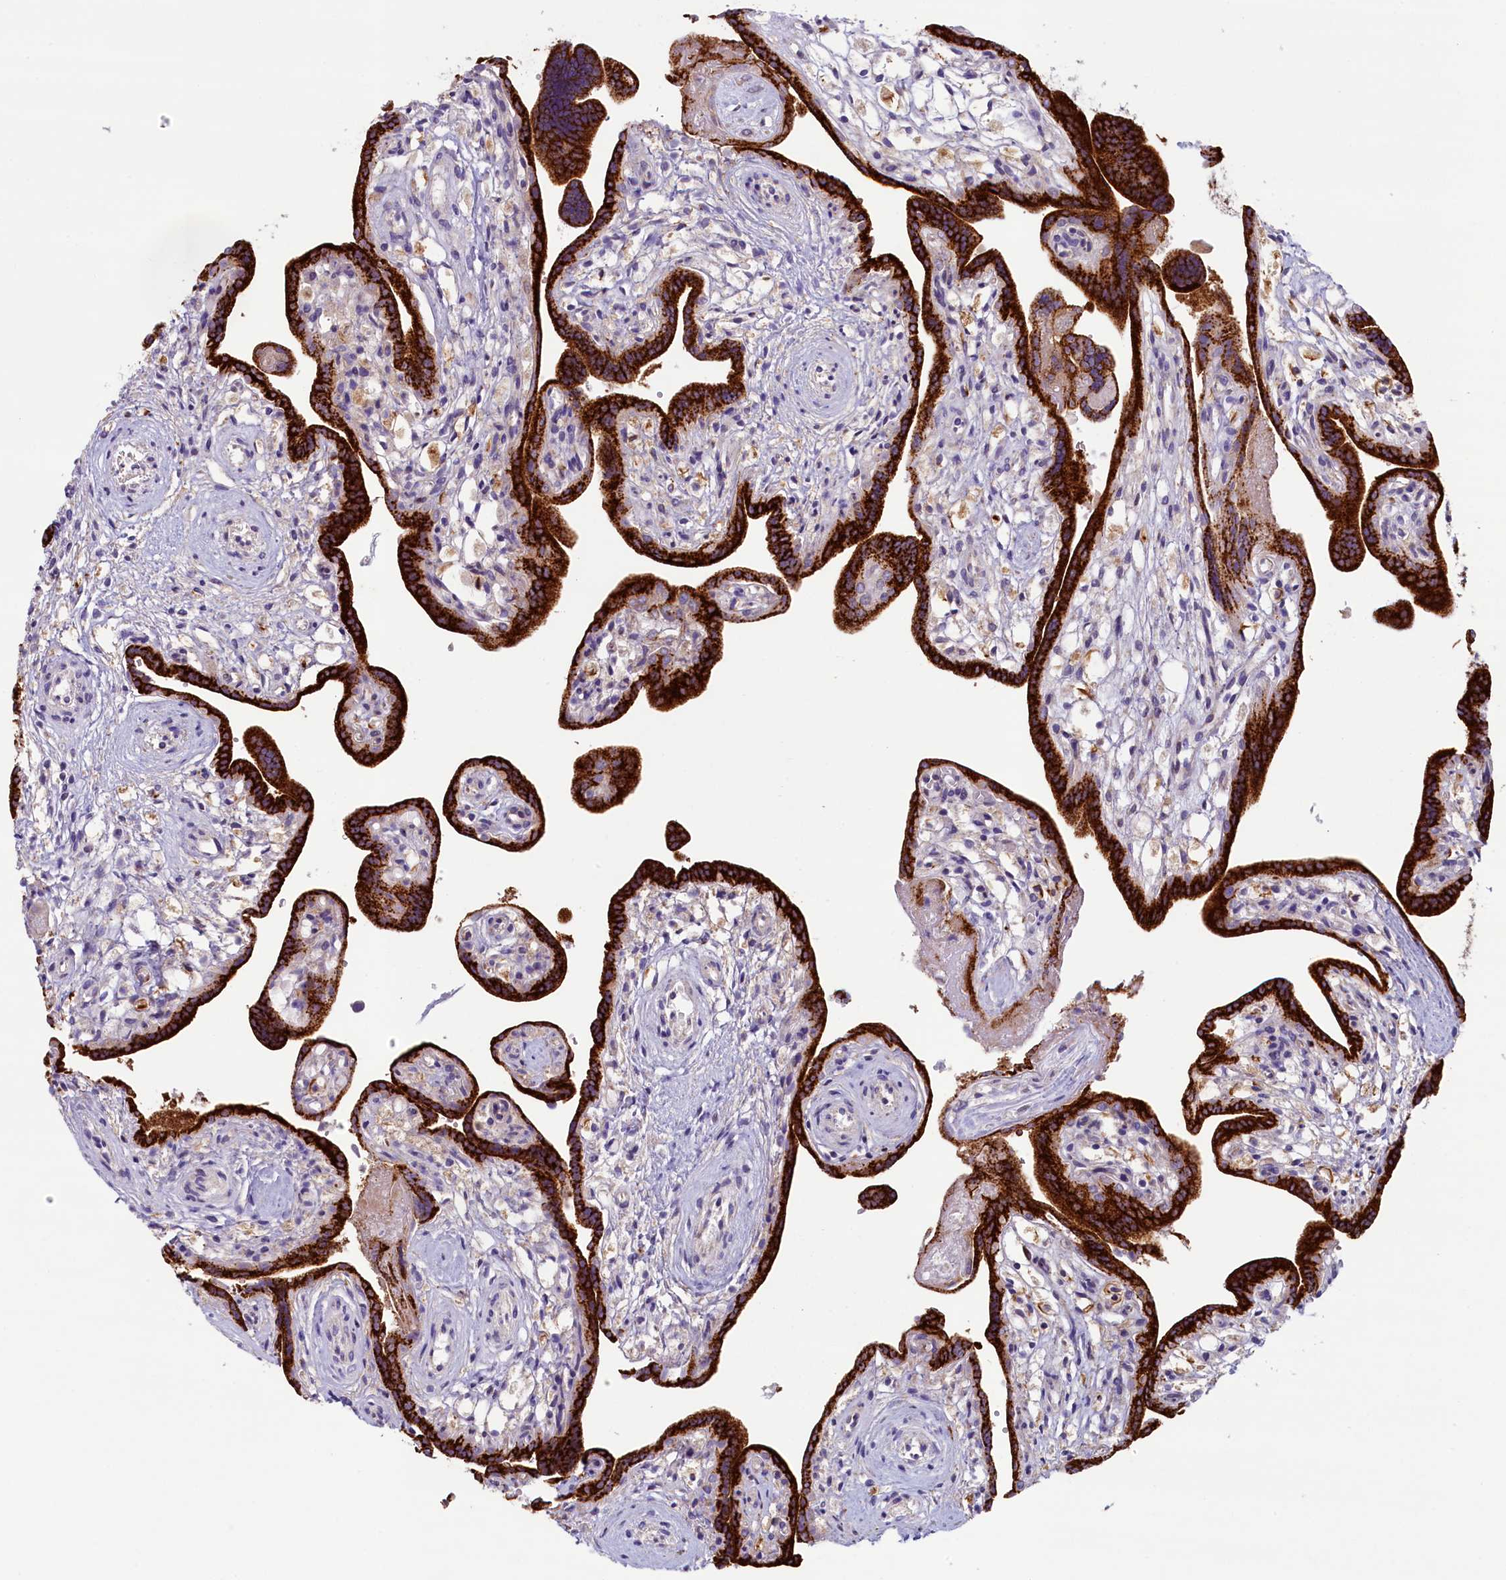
{"staining": {"intensity": "strong", "quantity": ">75%", "location": "cytoplasmic/membranous"}, "tissue": "placenta", "cell_type": "Trophoblastic cells", "image_type": "normal", "snomed": [{"axis": "morphology", "description": "Normal tissue, NOS"}, {"axis": "topography", "description": "Placenta"}], "caption": "Placenta stained for a protein shows strong cytoplasmic/membranous positivity in trophoblastic cells. Using DAB (3,3'-diaminobenzidine) (brown) and hematoxylin (blue) stains, captured at high magnification using brightfield microscopy.", "gene": "KRBOX5", "patient": {"sex": "female", "age": 37}}